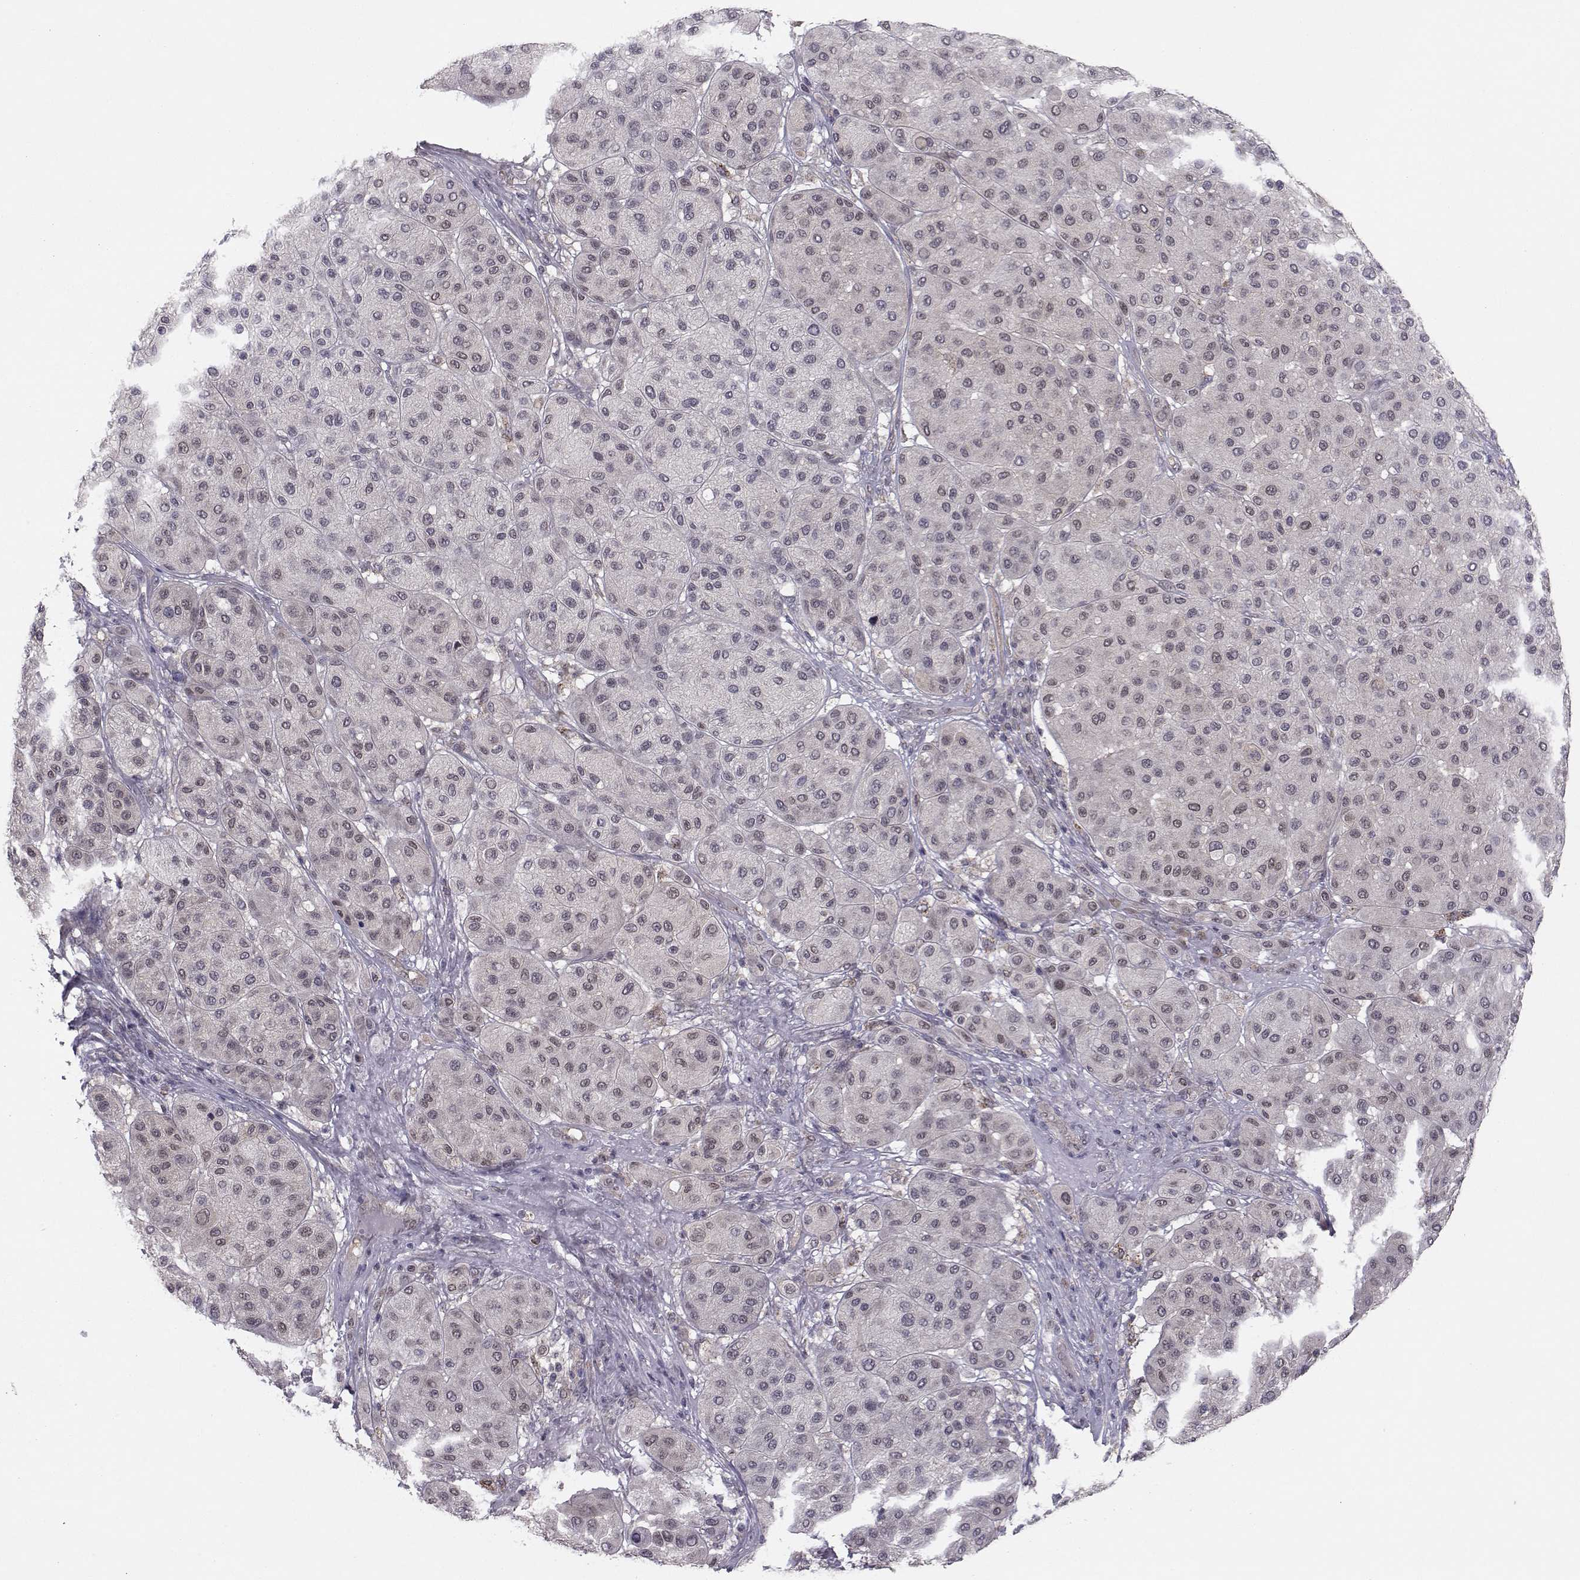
{"staining": {"intensity": "negative", "quantity": "none", "location": "none"}, "tissue": "melanoma", "cell_type": "Tumor cells", "image_type": "cancer", "snomed": [{"axis": "morphology", "description": "Malignant melanoma, Metastatic site"}, {"axis": "topography", "description": "Smooth muscle"}], "caption": "IHC of human malignant melanoma (metastatic site) demonstrates no expression in tumor cells.", "gene": "KIF13B", "patient": {"sex": "male", "age": 41}}